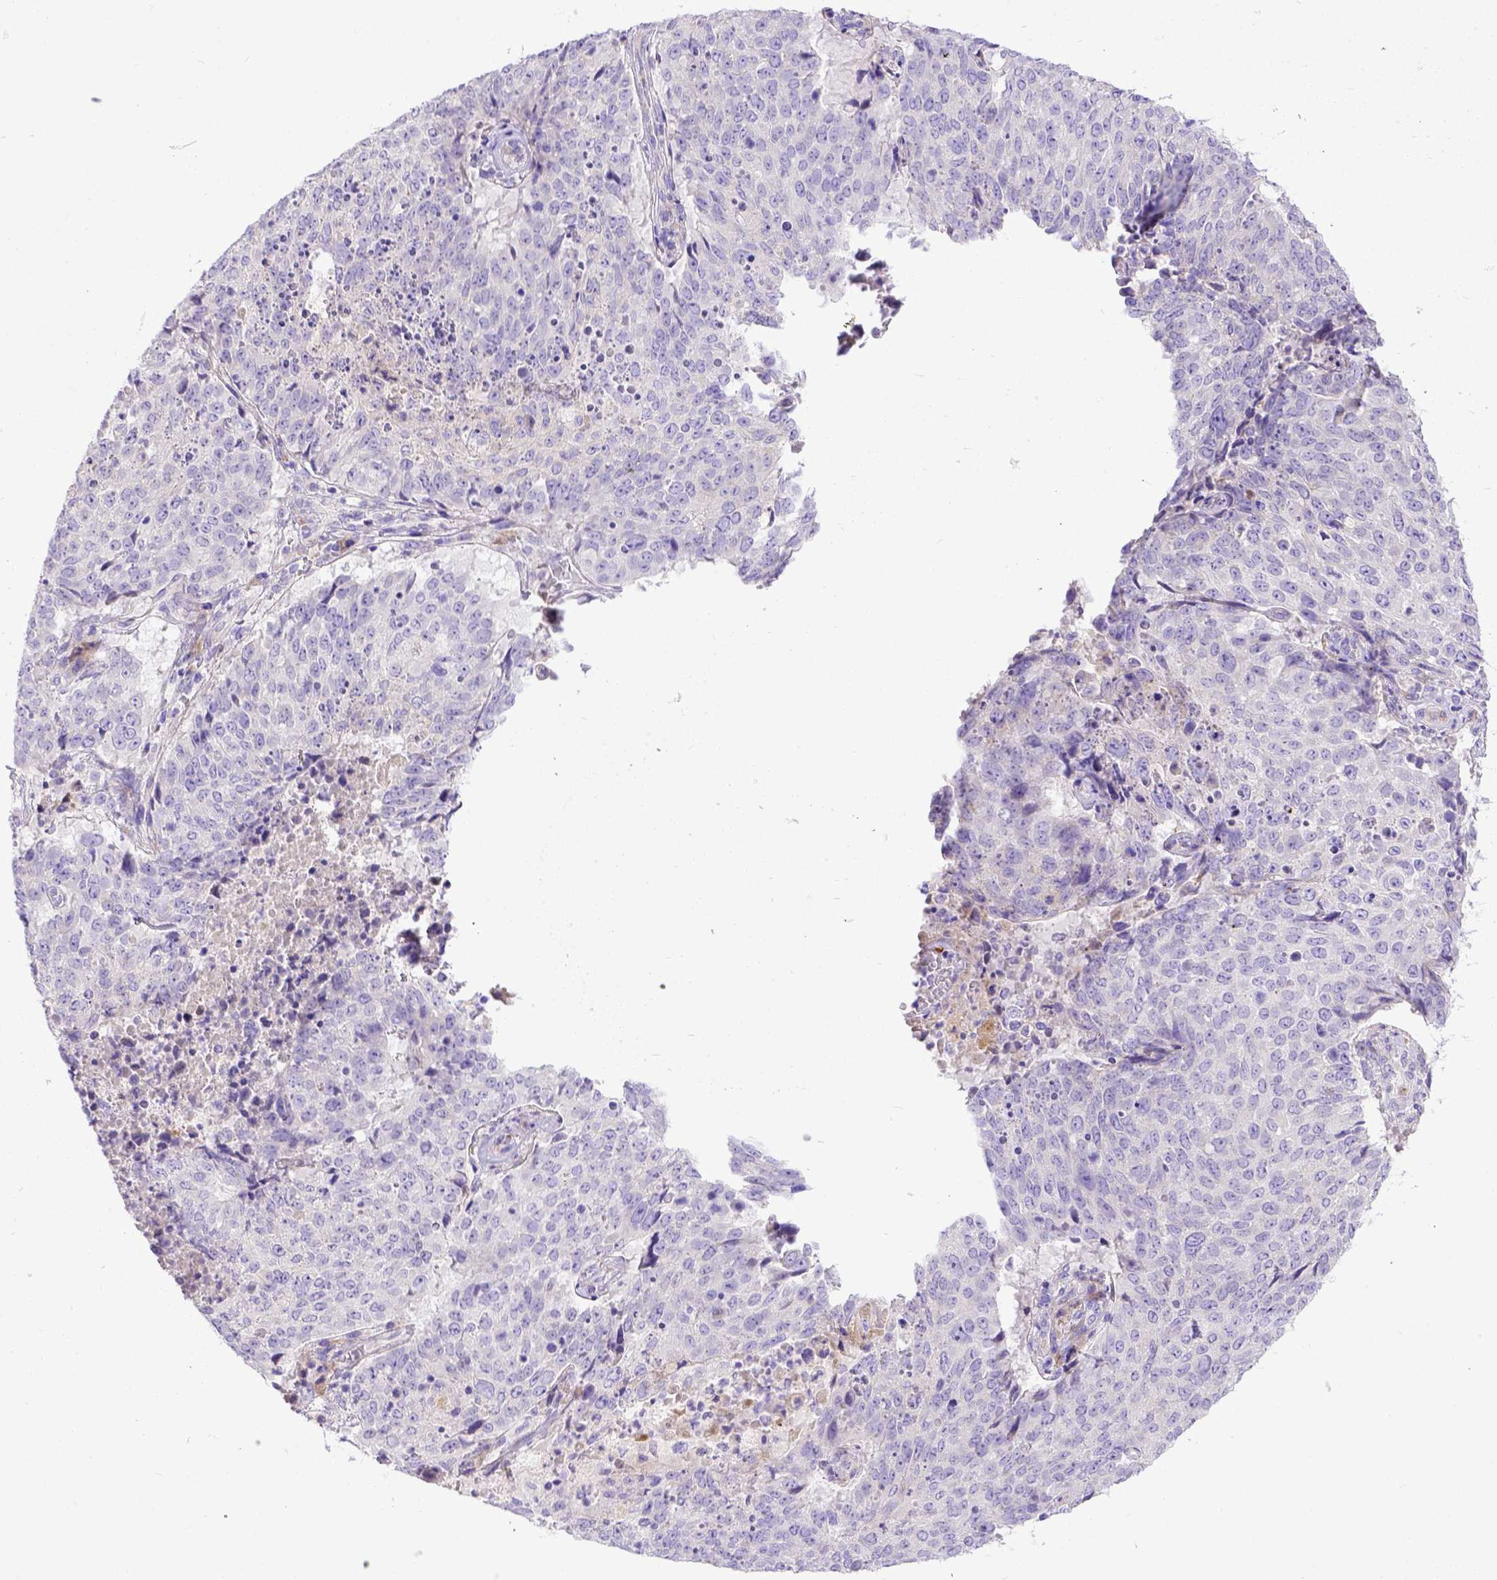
{"staining": {"intensity": "negative", "quantity": "none", "location": "none"}, "tissue": "lung cancer", "cell_type": "Tumor cells", "image_type": "cancer", "snomed": [{"axis": "morphology", "description": "Normal tissue, NOS"}, {"axis": "morphology", "description": "Squamous cell carcinoma, NOS"}, {"axis": "topography", "description": "Bronchus"}, {"axis": "topography", "description": "Lung"}], "caption": "Lung squamous cell carcinoma stained for a protein using immunohistochemistry (IHC) exhibits no expression tumor cells.", "gene": "CFAP300", "patient": {"sex": "male", "age": 64}}